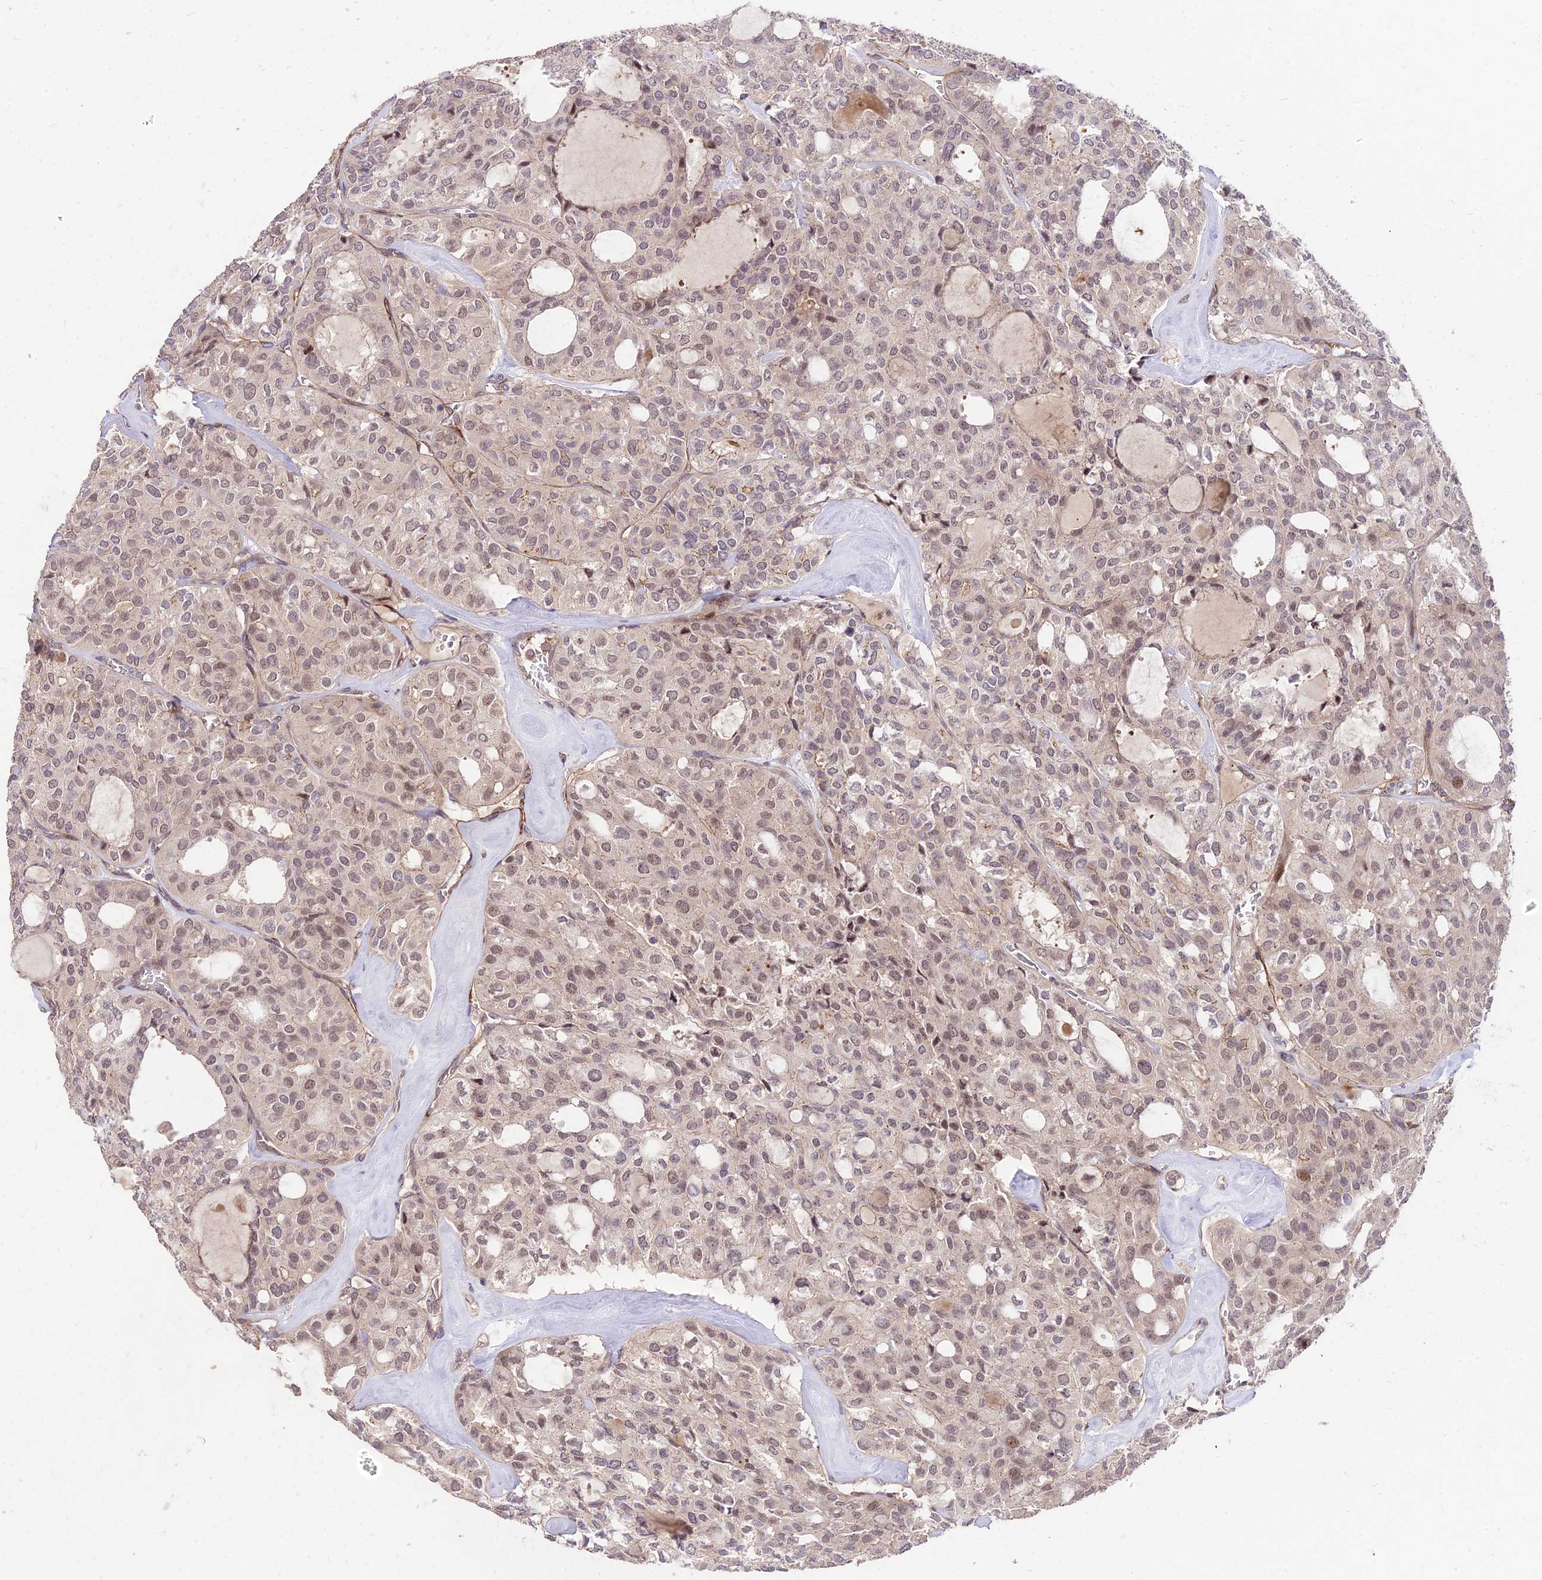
{"staining": {"intensity": "moderate", "quantity": ">75%", "location": "nuclear"}, "tissue": "thyroid cancer", "cell_type": "Tumor cells", "image_type": "cancer", "snomed": [{"axis": "morphology", "description": "Follicular adenoma carcinoma, NOS"}, {"axis": "topography", "description": "Thyroid gland"}], "caption": "Immunohistochemistry of thyroid cancer demonstrates medium levels of moderate nuclear positivity in about >75% of tumor cells.", "gene": "ZNF85", "patient": {"sex": "male", "age": 75}}